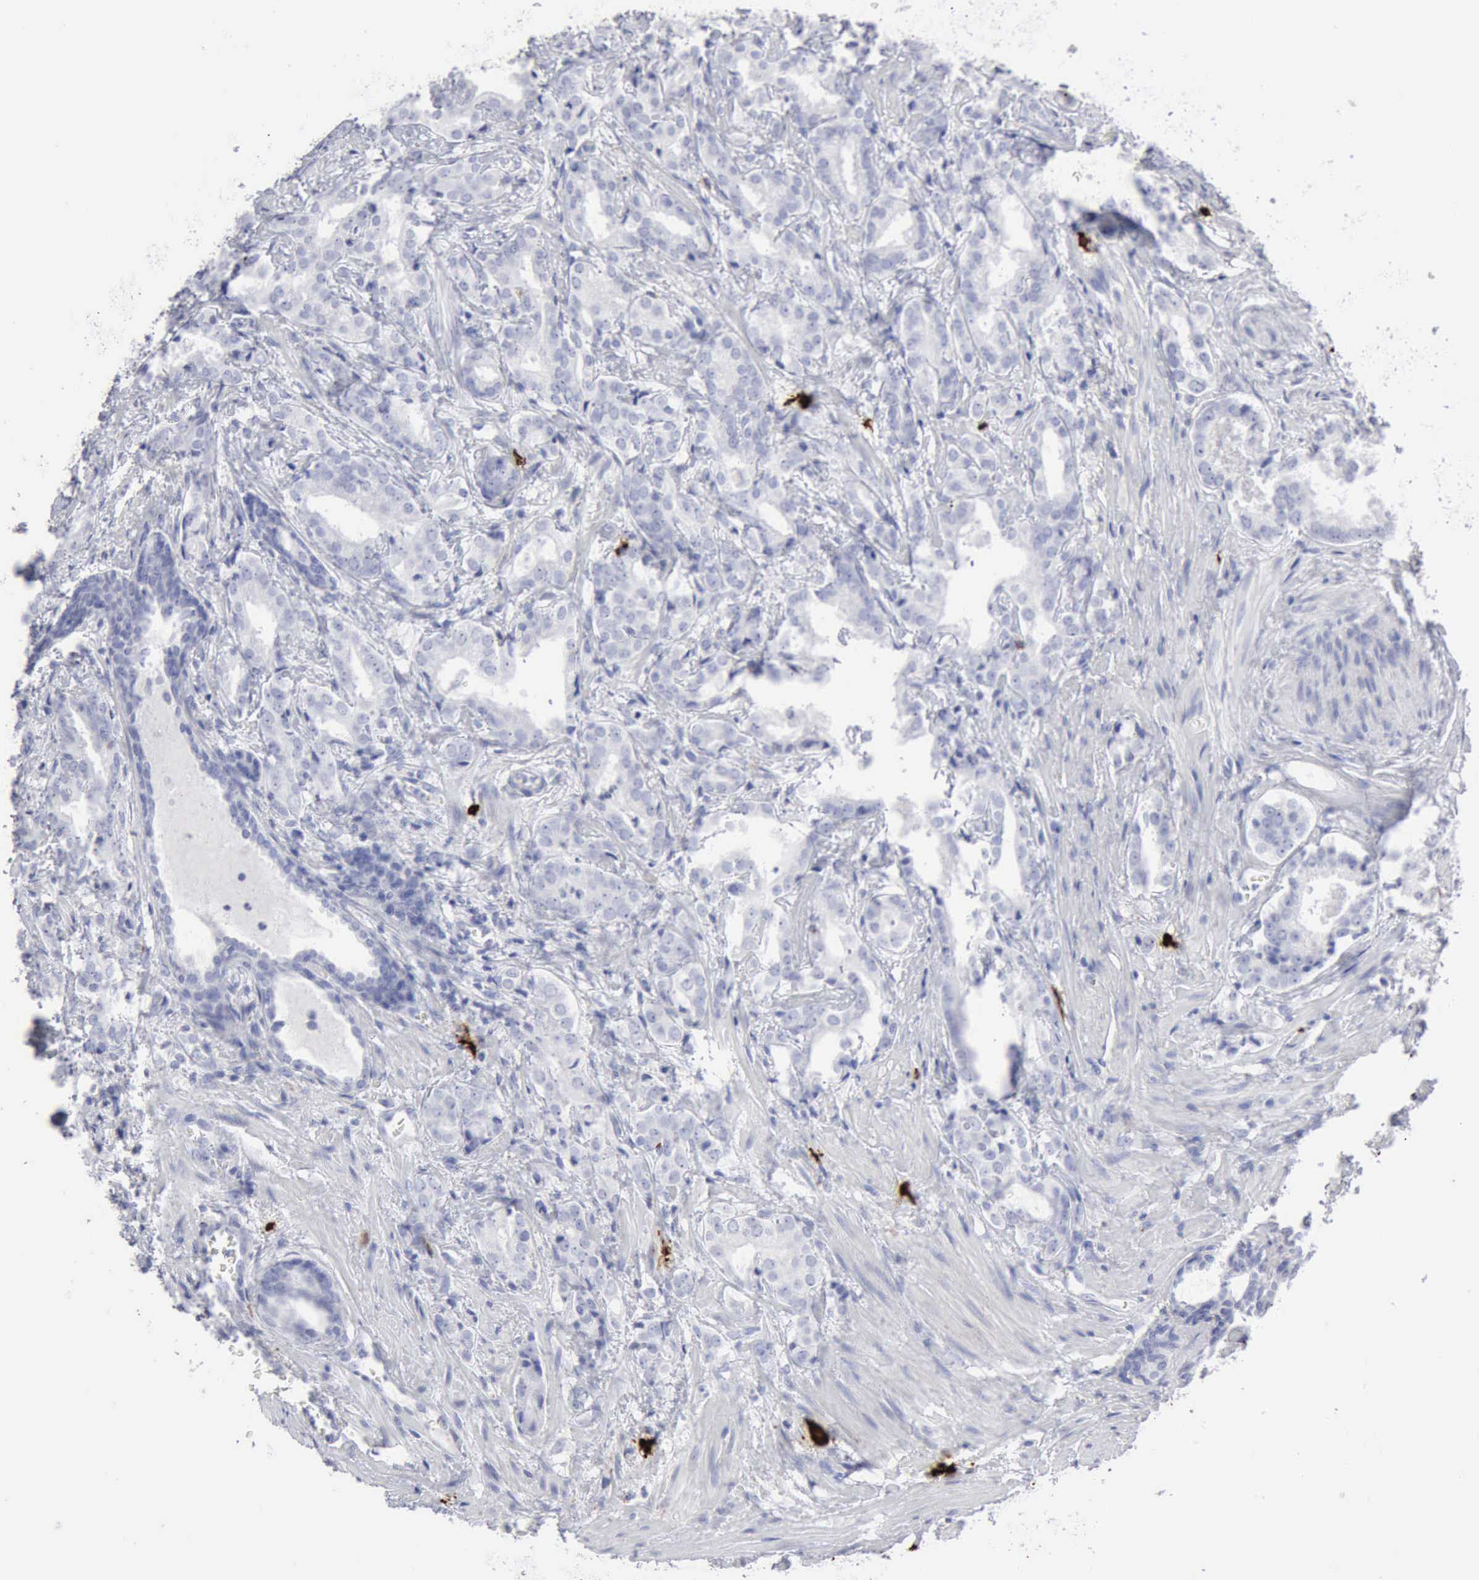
{"staining": {"intensity": "negative", "quantity": "none", "location": "none"}, "tissue": "prostate cancer", "cell_type": "Tumor cells", "image_type": "cancer", "snomed": [{"axis": "morphology", "description": "Adenocarcinoma, Medium grade"}, {"axis": "topography", "description": "Prostate"}], "caption": "The IHC image has no significant expression in tumor cells of prostate cancer tissue.", "gene": "CMA1", "patient": {"sex": "male", "age": 64}}